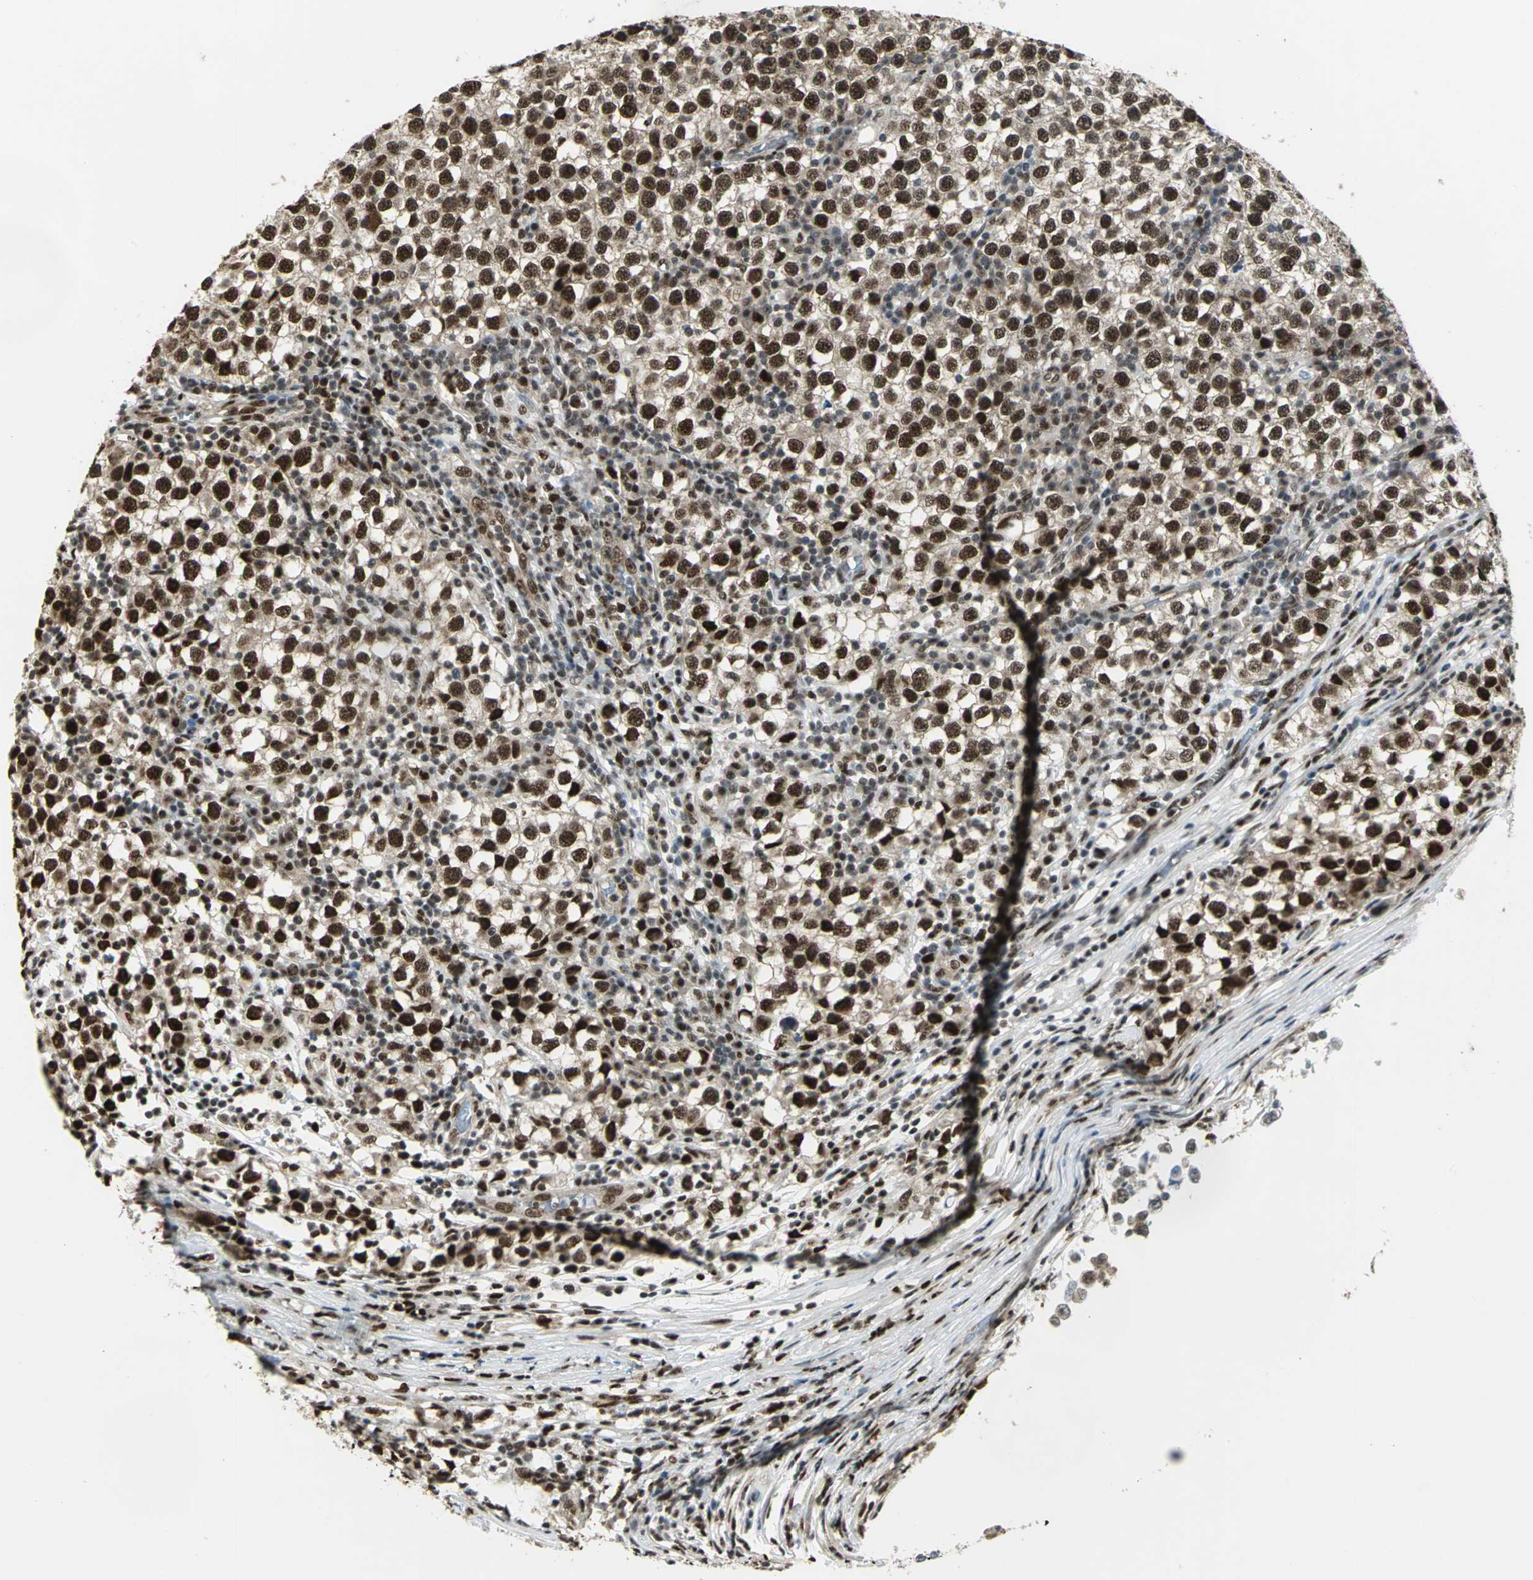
{"staining": {"intensity": "strong", "quantity": ">75%", "location": "nuclear"}, "tissue": "testis cancer", "cell_type": "Tumor cells", "image_type": "cancer", "snomed": [{"axis": "morphology", "description": "Seminoma, NOS"}, {"axis": "topography", "description": "Testis"}], "caption": "Immunohistochemistry micrograph of neoplastic tissue: testis cancer (seminoma) stained using immunohistochemistry exhibits high levels of strong protein expression localized specifically in the nuclear of tumor cells, appearing as a nuclear brown color.", "gene": "DDX5", "patient": {"sex": "male", "age": 65}}